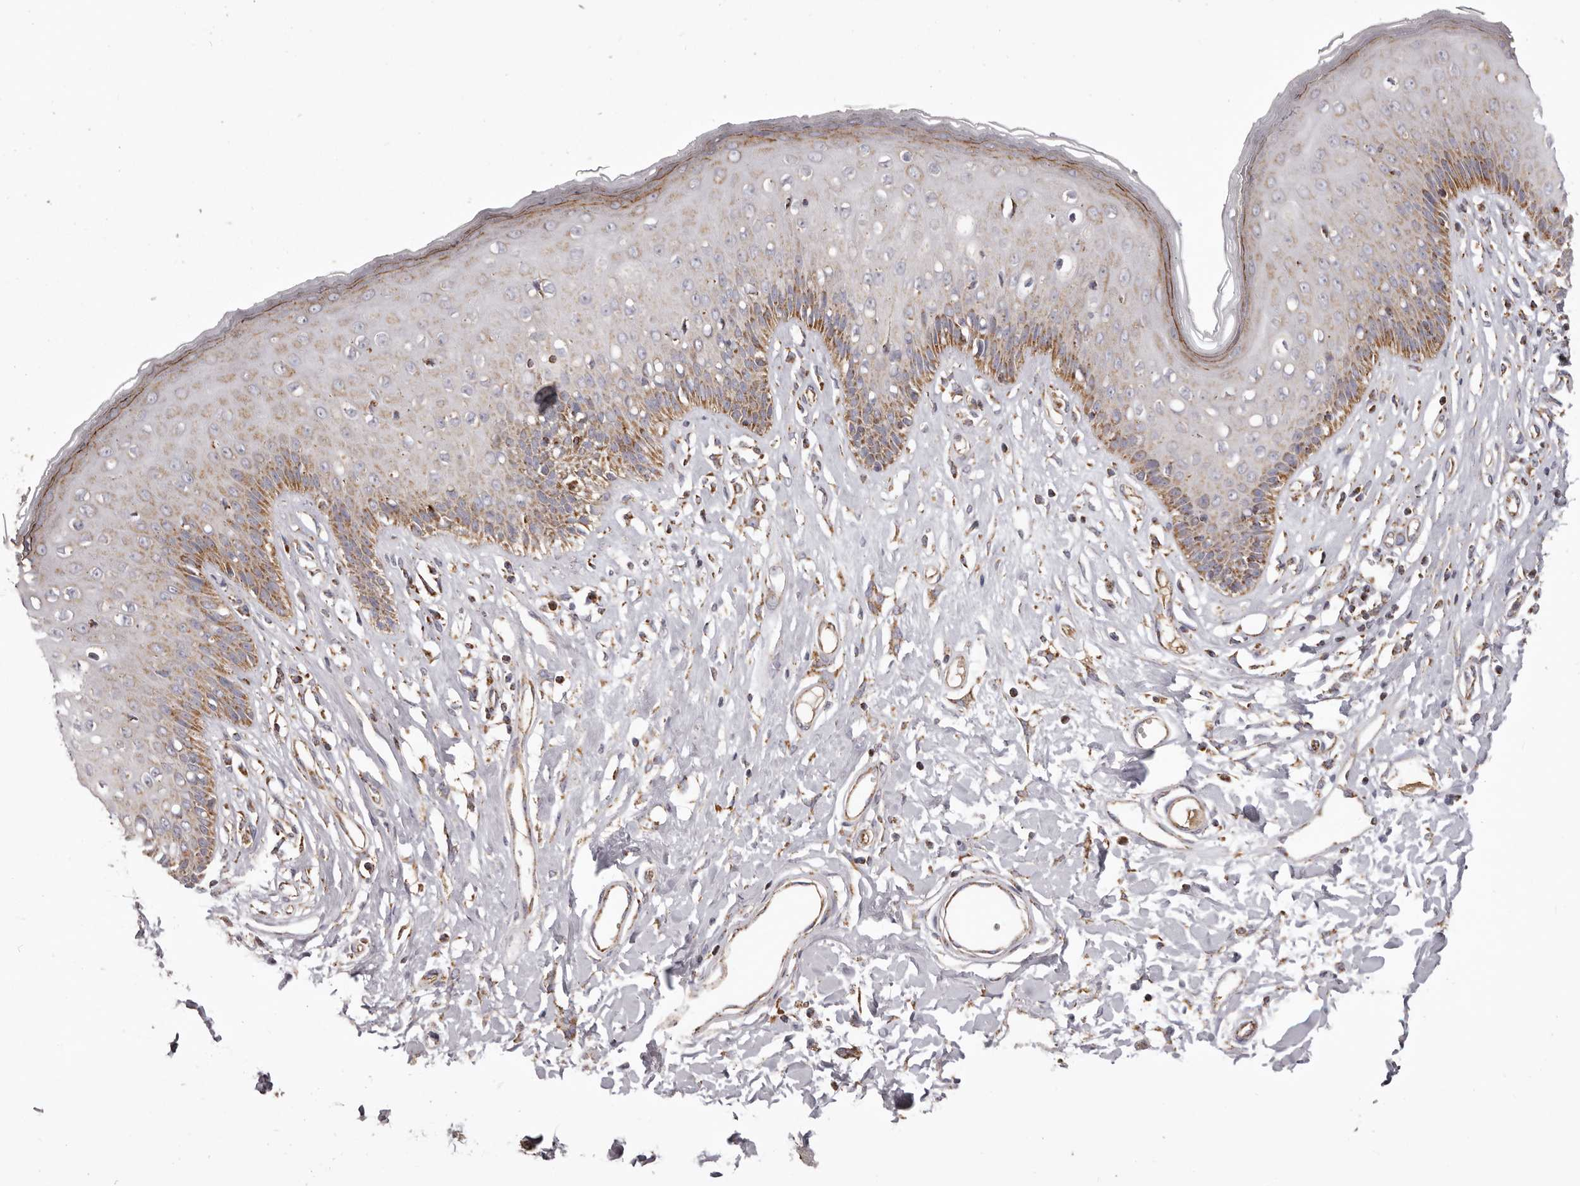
{"staining": {"intensity": "moderate", "quantity": "25%-75%", "location": "cytoplasmic/membranous"}, "tissue": "skin", "cell_type": "Epidermal cells", "image_type": "normal", "snomed": [{"axis": "morphology", "description": "Normal tissue, NOS"}, {"axis": "morphology", "description": "Squamous cell carcinoma, NOS"}, {"axis": "topography", "description": "Vulva"}], "caption": "Protein staining by immunohistochemistry displays moderate cytoplasmic/membranous staining in about 25%-75% of epidermal cells in normal skin.", "gene": "CHRM2", "patient": {"sex": "female", "age": 85}}